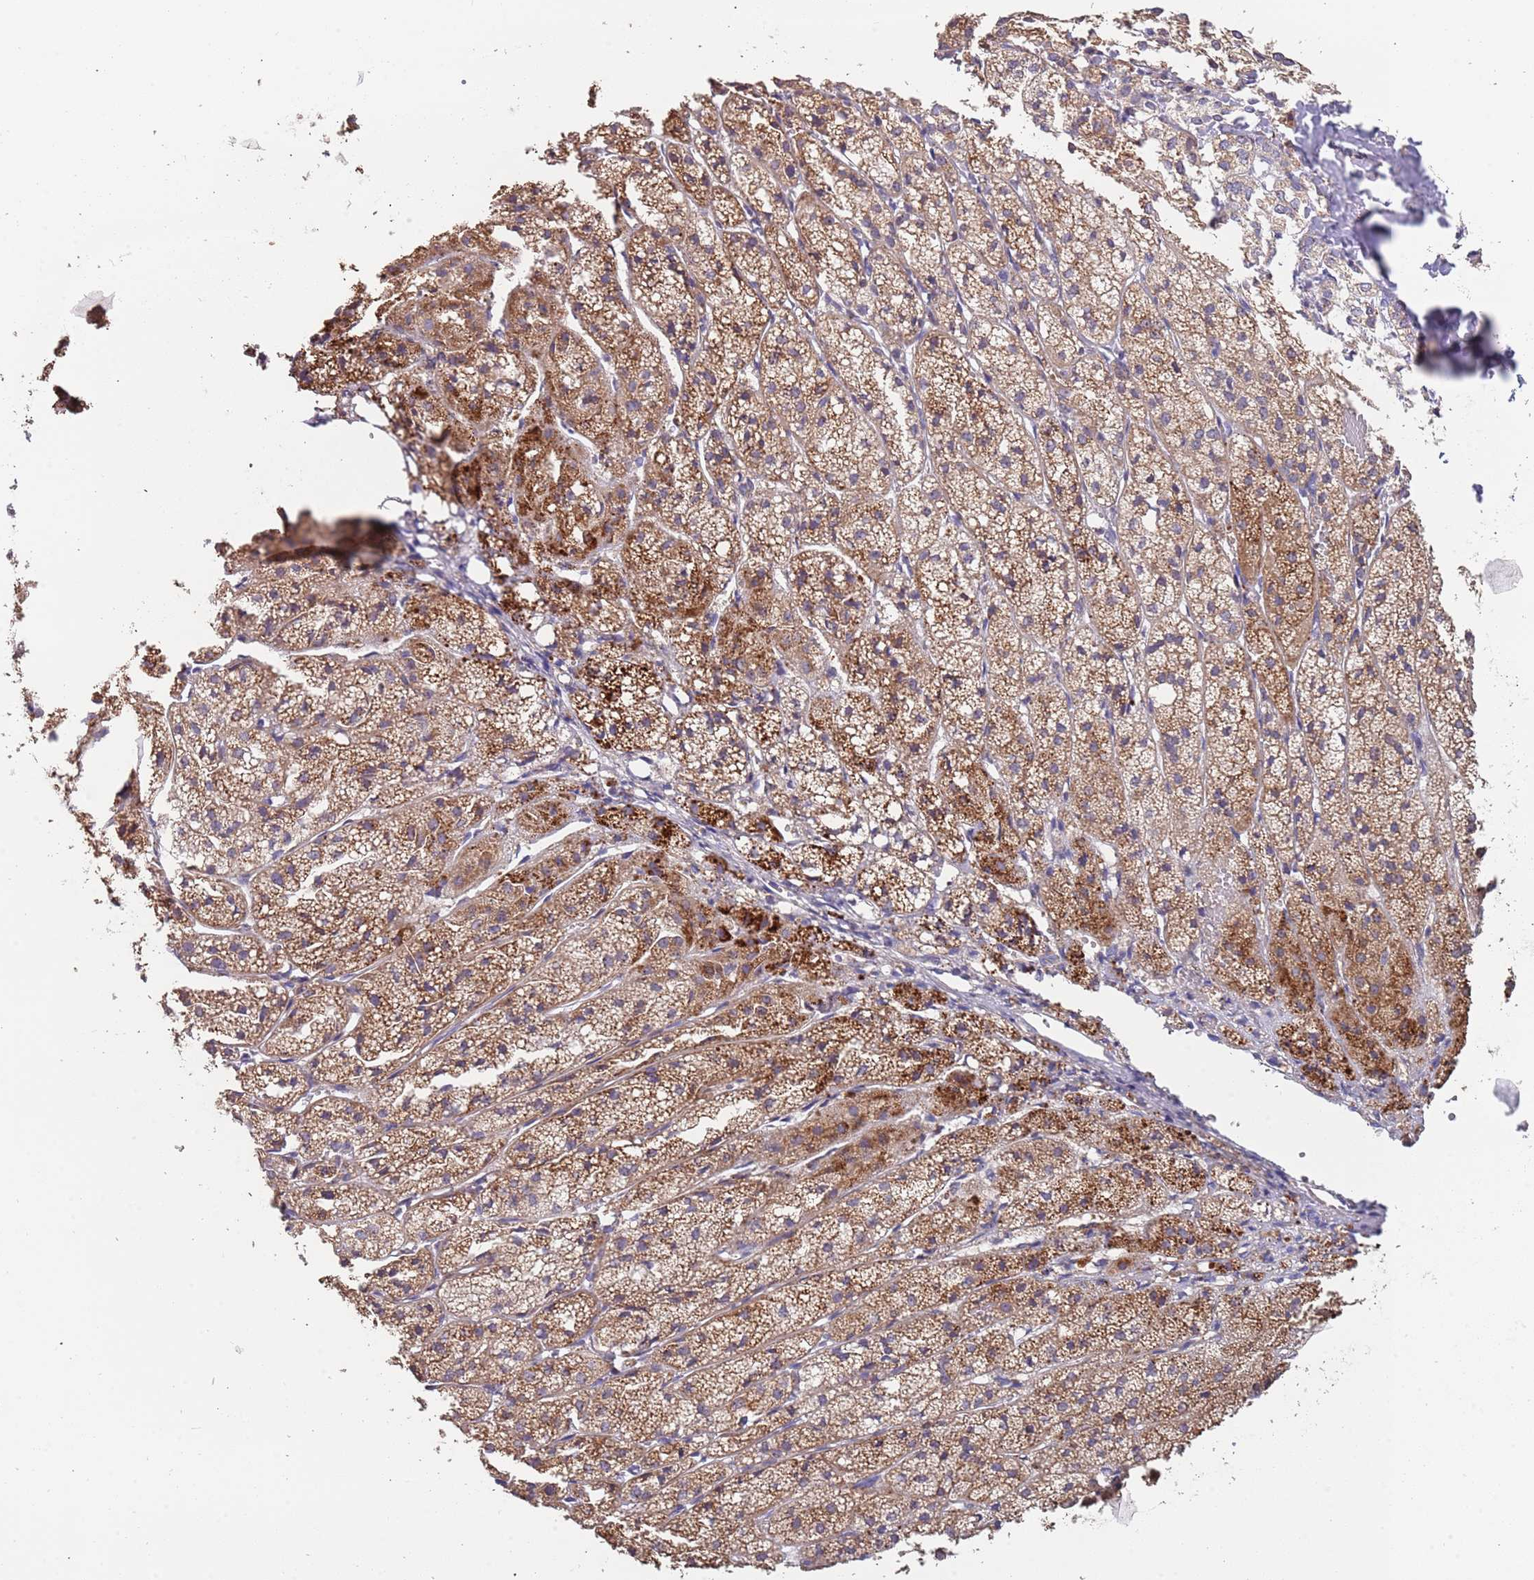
{"staining": {"intensity": "moderate", "quantity": ">75%", "location": "cytoplasmic/membranous"}, "tissue": "adrenal gland", "cell_type": "Glandular cells", "image_type": "normal", "snomed": [{"axis": "morphology", "description": "Normal tissue, NOS"}, {"axis": "topography", "description": "Adrenal gland"}], "caption": "Adrenal gland stained with DAB (3,3'-diaminobenzidine) immunohistochemistry shows medium levels of moderate cytoplasmic/membranous staining in about >75% of glandular cells.", "gene": "TMEM64", "patient": {"sex": "female", "age": 44}}